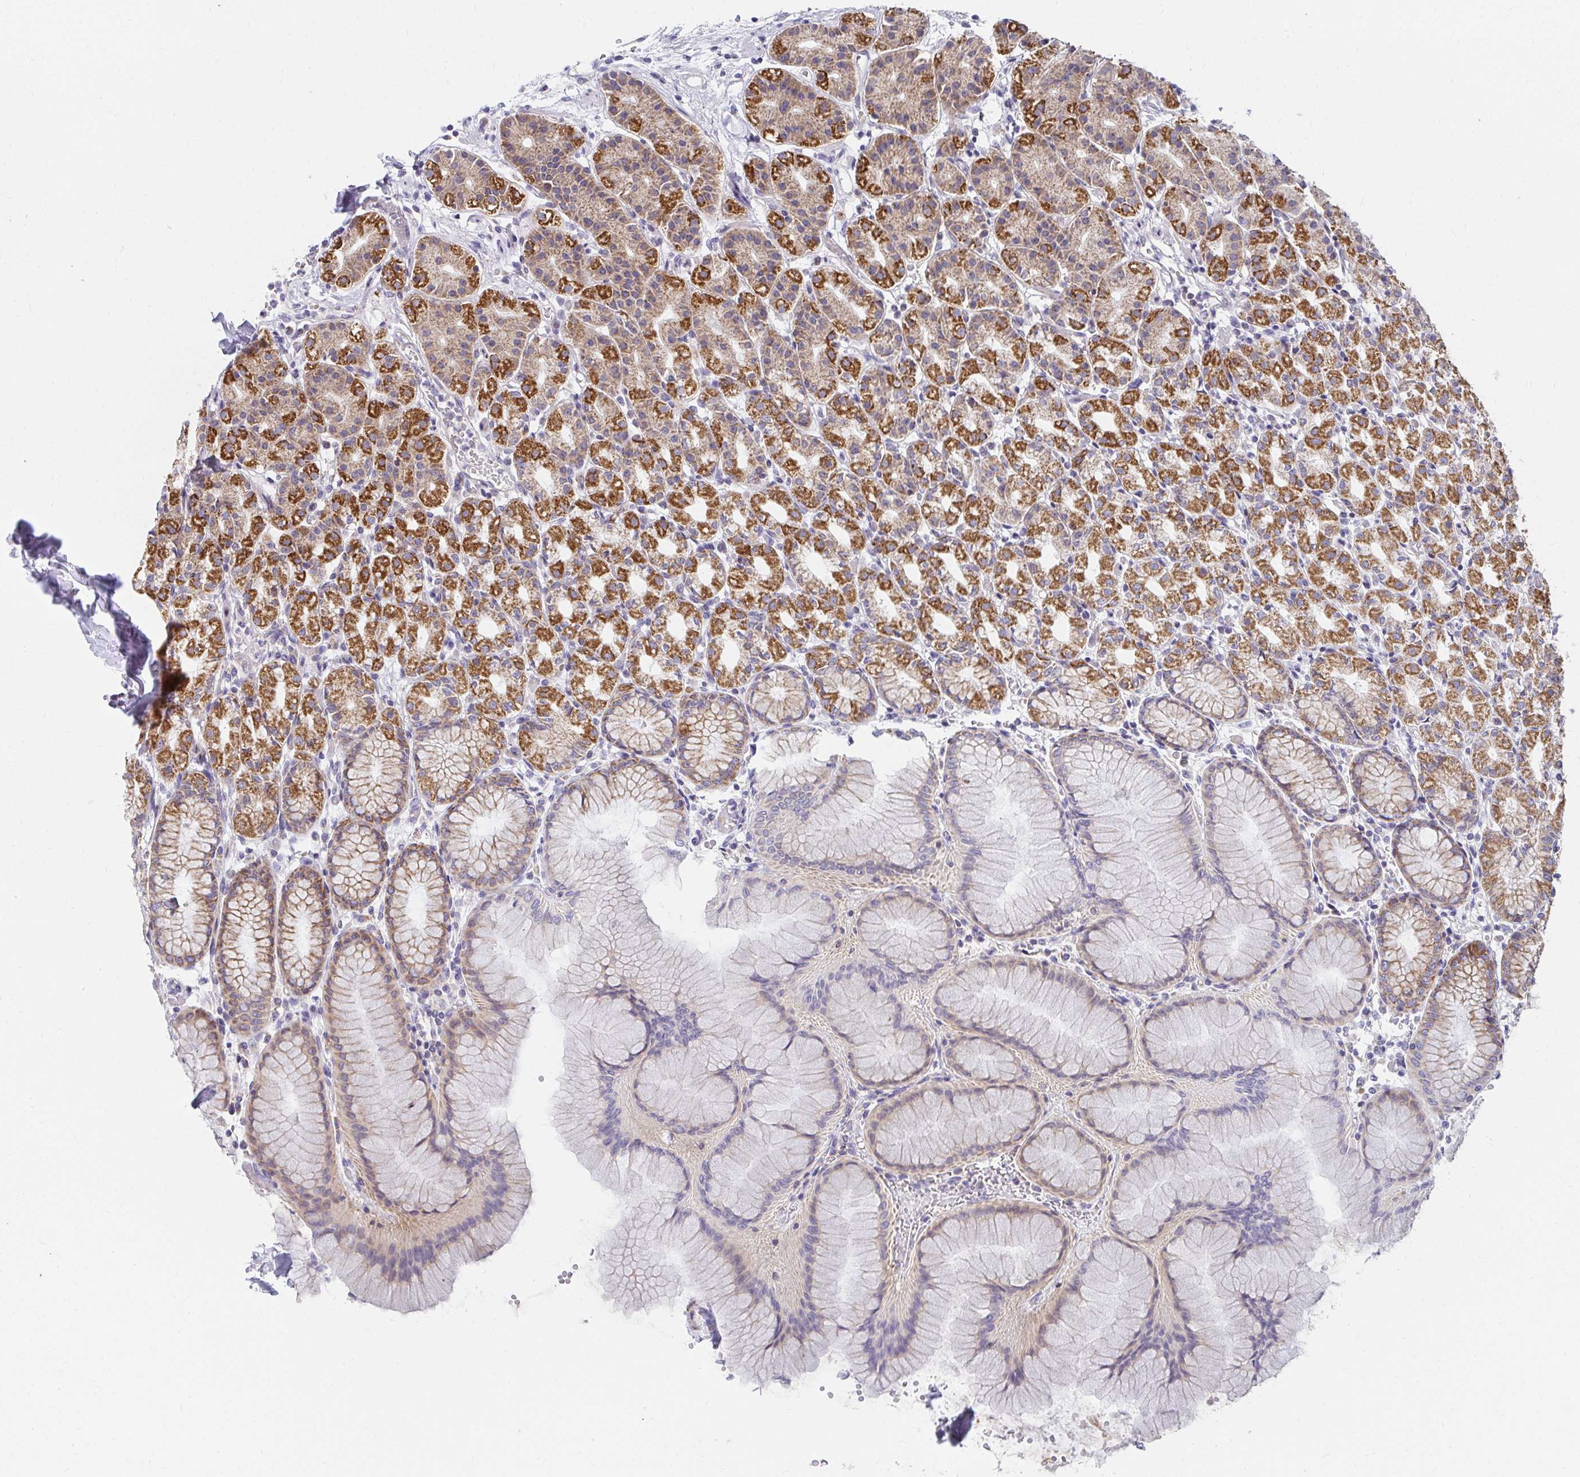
{"staining": {"intensity": "strong", "quantity": "<25%", "location": "cytoplasmic/membranous"}, "tissue": "stomach", "cell_type": "Glandular cells", "image_type": "normal", "snomed": [{"axis": "morphology", "description": "Normal tissue, NOS"}, {"axis": "topography", "description": "Stomach"}], "caption": "A micrograph of stomach stained for a protein displays strong cytoplasmic/membranous brown staining in glandular cells.", "gene": "EXOC5", "patient": {"sex": "female", "age": 57}}